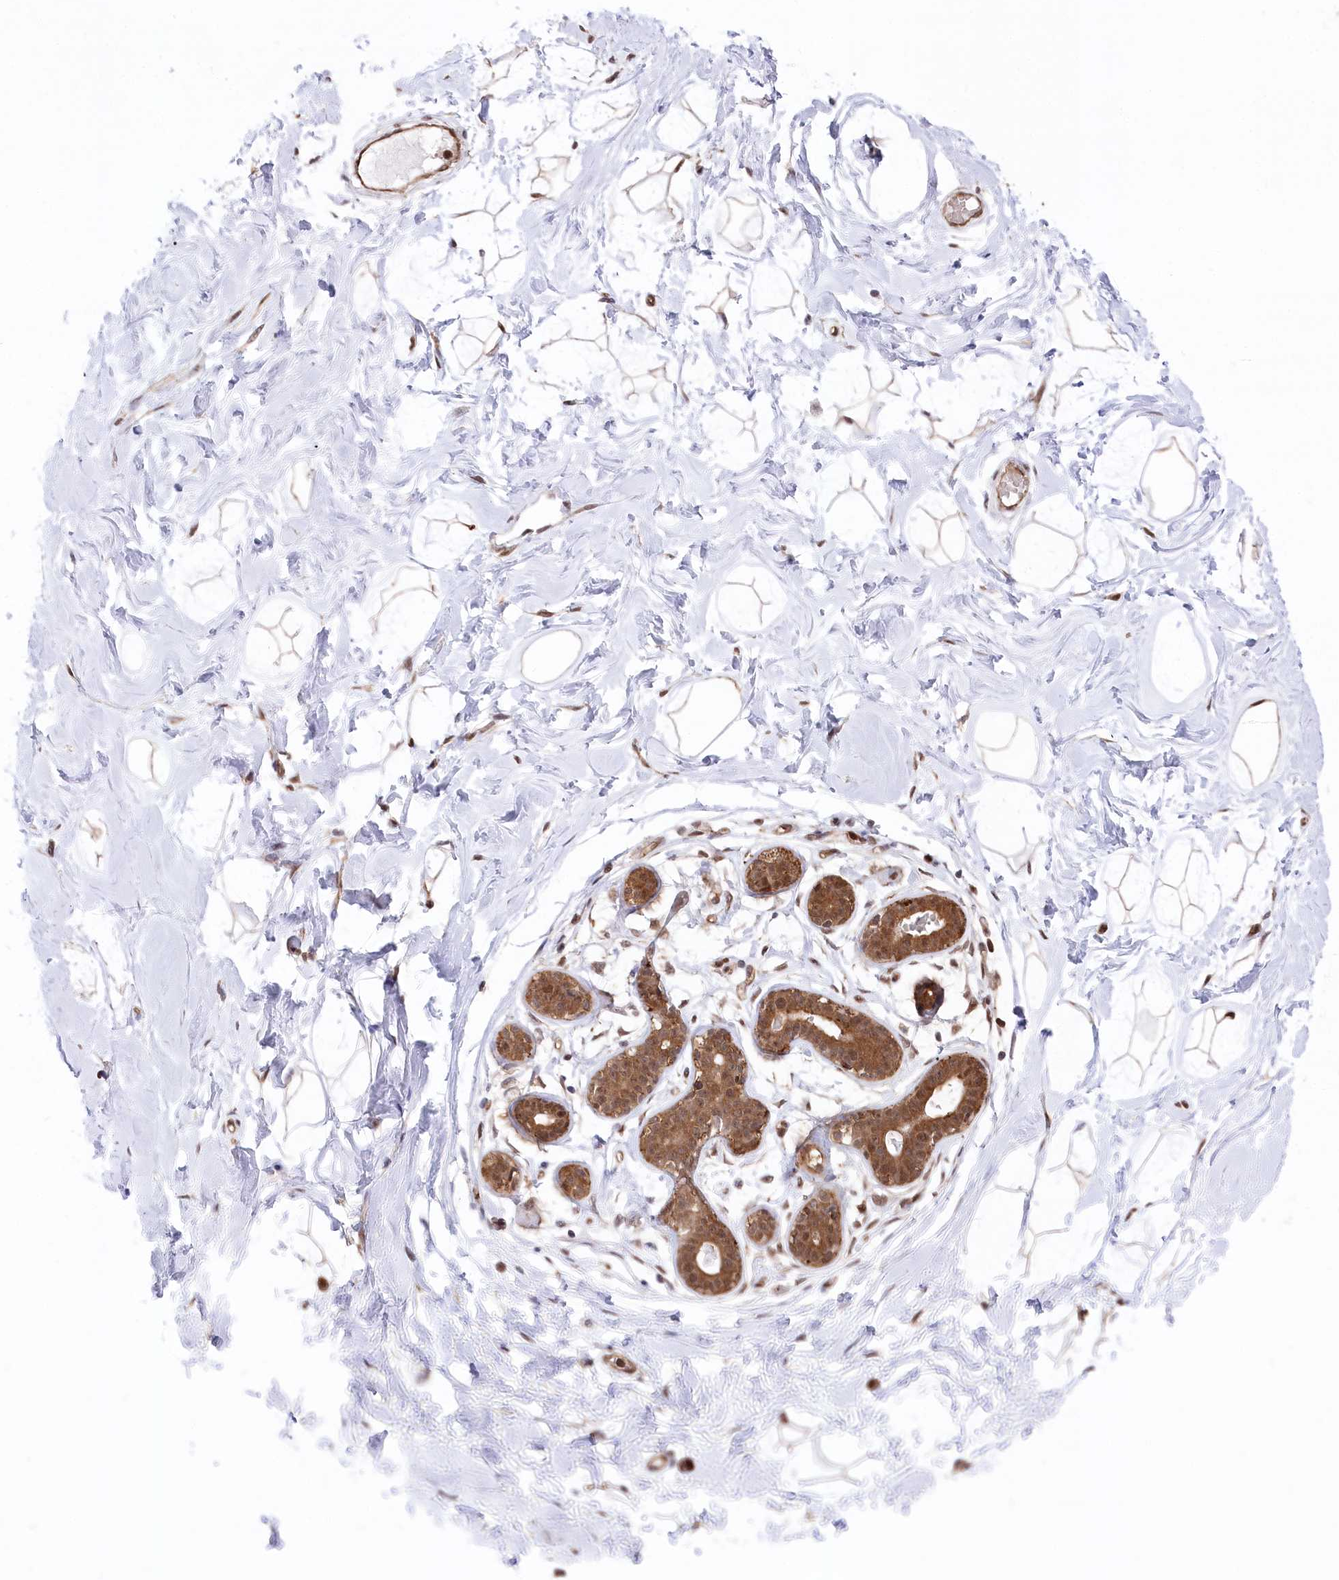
{"staining": {"intensity": "moderate", "quantity": "25%-75%", "location": "cytoplasmic/membranous,nuclear"}, "tissue": "breast", "cell_type": "Adipocytes", "image_type": "normal", "snomed": [{"axis": "morphology", "description": "Normal tissue, NOS"}, {"axis": "morphology", "description": "Adenoma, NOS"}, {"axis": "topography", "description": "Breast"}], "caption": "Immunohistochemical staining of unremarkable human breast displays medium levels of moderate cytoplasmic/membranous,nuclear staining in approximately 25%-75% of adipocytes. The protein of interest is stained brown, and the nuclei are stained in blue (DAB (3,3'-diaminobenzidine) IHC with brightfield microscopy, high magnification).", "gene": "PSMA1", "patient": {"sex": "female", "age": 23}}